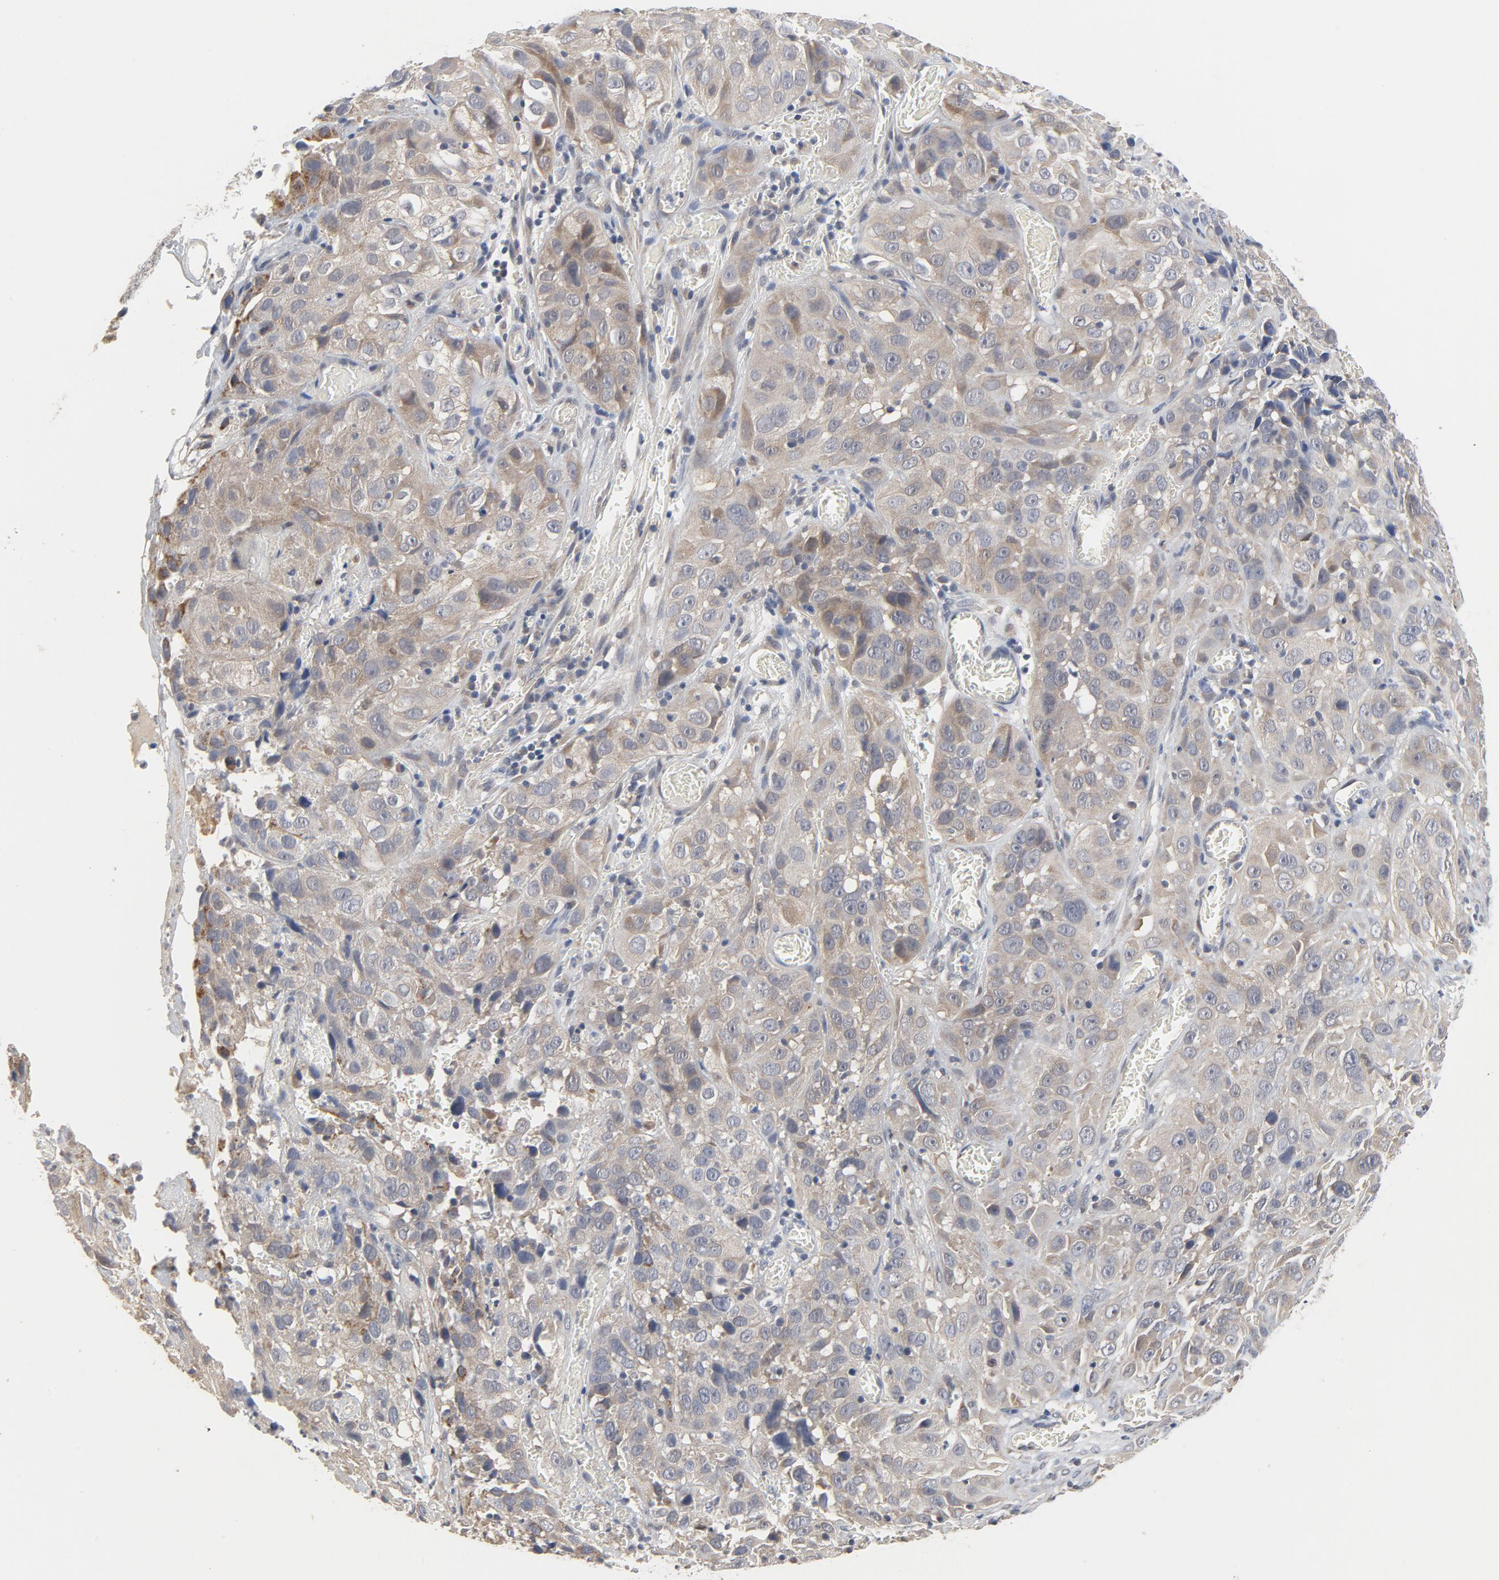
{"staining": {"intensity": "moderate", "quantity": ">75%", "location": "cytoplasmic/membranous"}, "tissue": "cervical cancer", "cell_type": "Tumor cells", "image_type": "cancer", "snomed": [{"axis": "morphology", "description": "Squamous cell carcinoma, NOS"}, {"axis": "topography", "description": "Cervix"}], "caption": "There is medium levels of moderate cytoplasmic/membranous staining in tumor cells of cervical cancer, as demonstrated by immunohistochemical staining (brown color).", "gene": "C14orf119", "patient": {"sex": "female", "age": 32}}